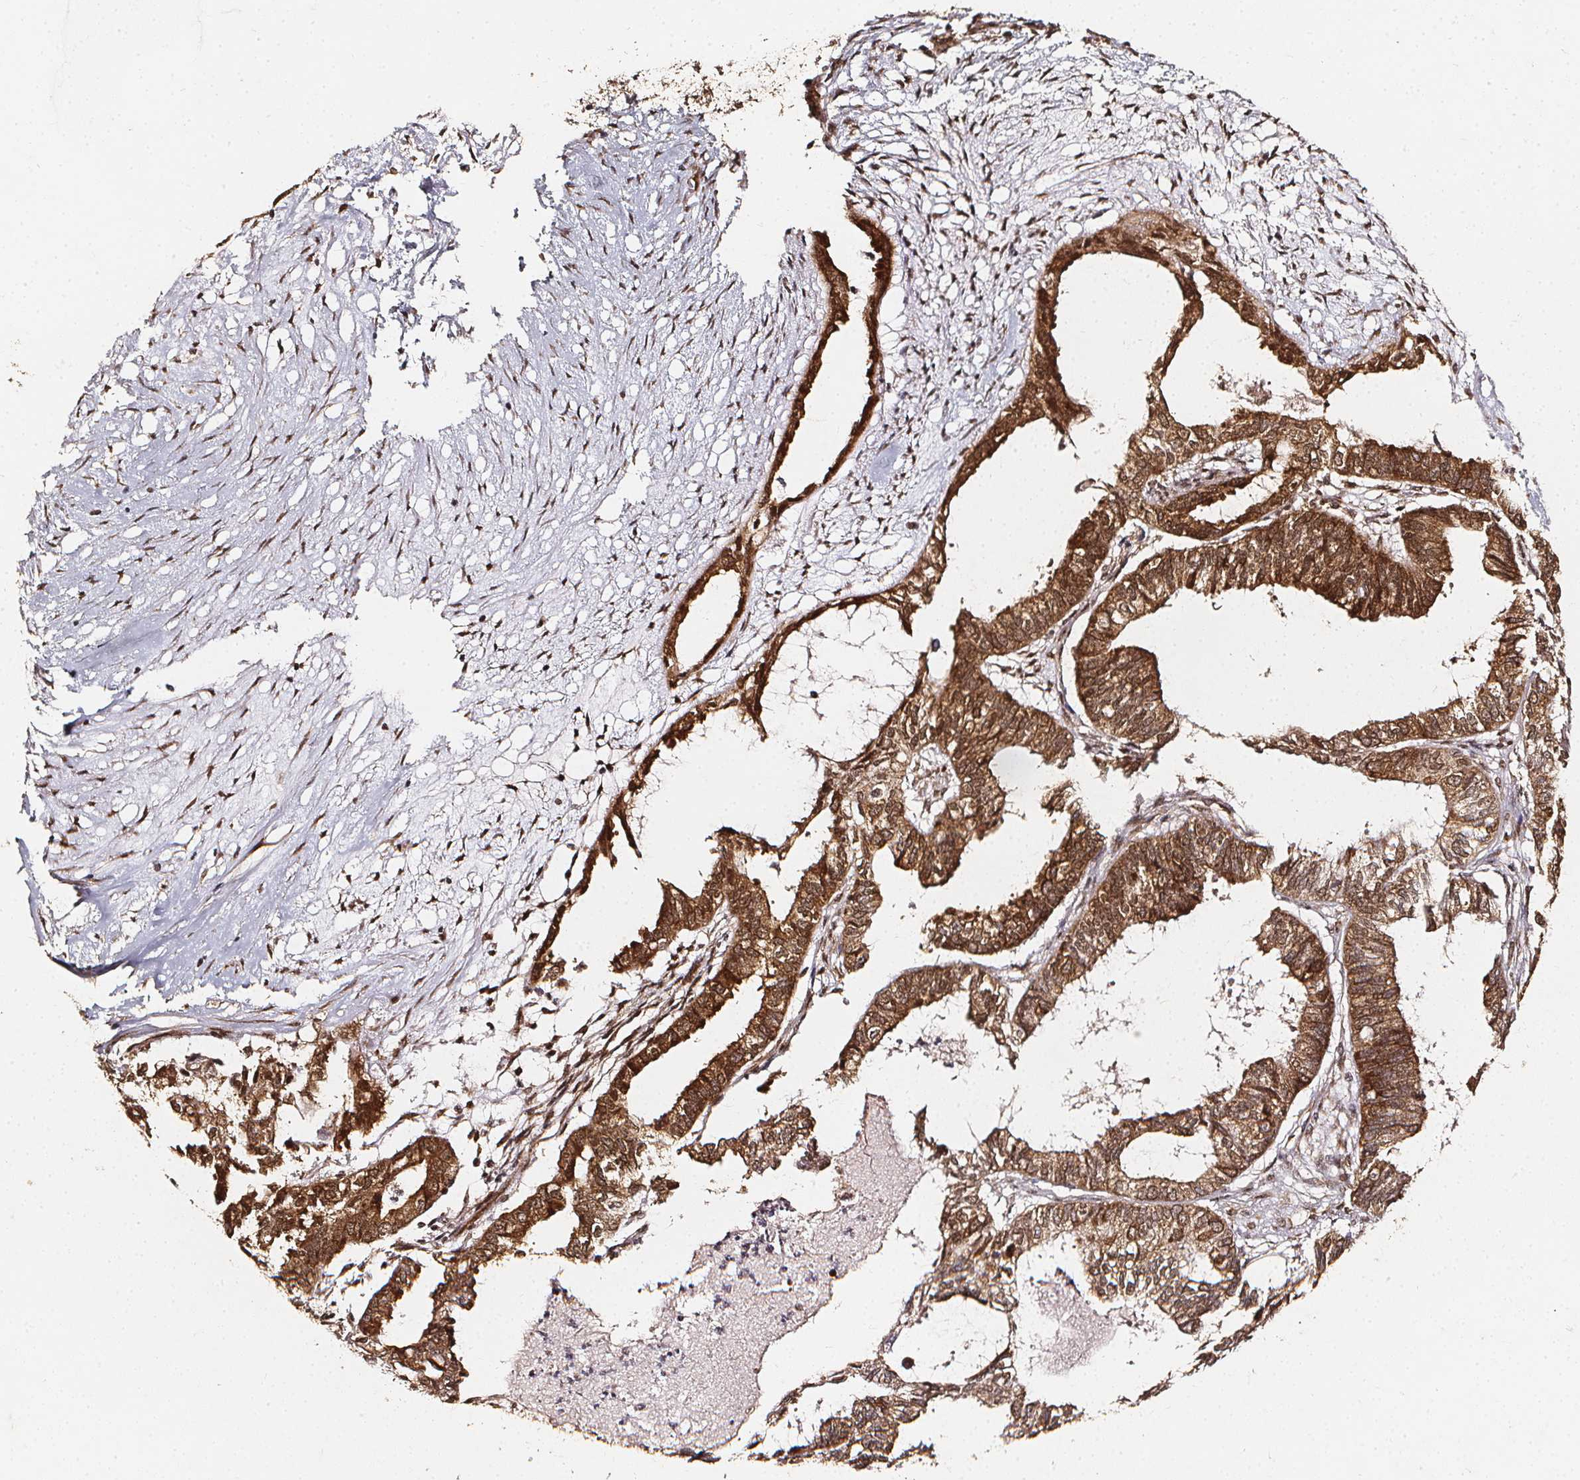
{"staining": {"intensity": "moderate", "quantity": ">75%", "location": "cytoplasmic/membranous,nuclear"}, "tissue": "ovarian cancer", "cell_type": "Tumor cells", "image_type": "cancer", "snomed": [{"axis": "morphology", "description": "Carcinoma, endometroid"}, {"axis": "topography", "description": "Ovary"}], "caption": "IHC of human ovarian cancer (endometroid carcinoma) shows medium levels of moderate cytoplasmic/membranous and nuclear expression in about >75% of tumor cells.", "gene": "SMN1", "patient": {"sex": "female", "age": 64}}